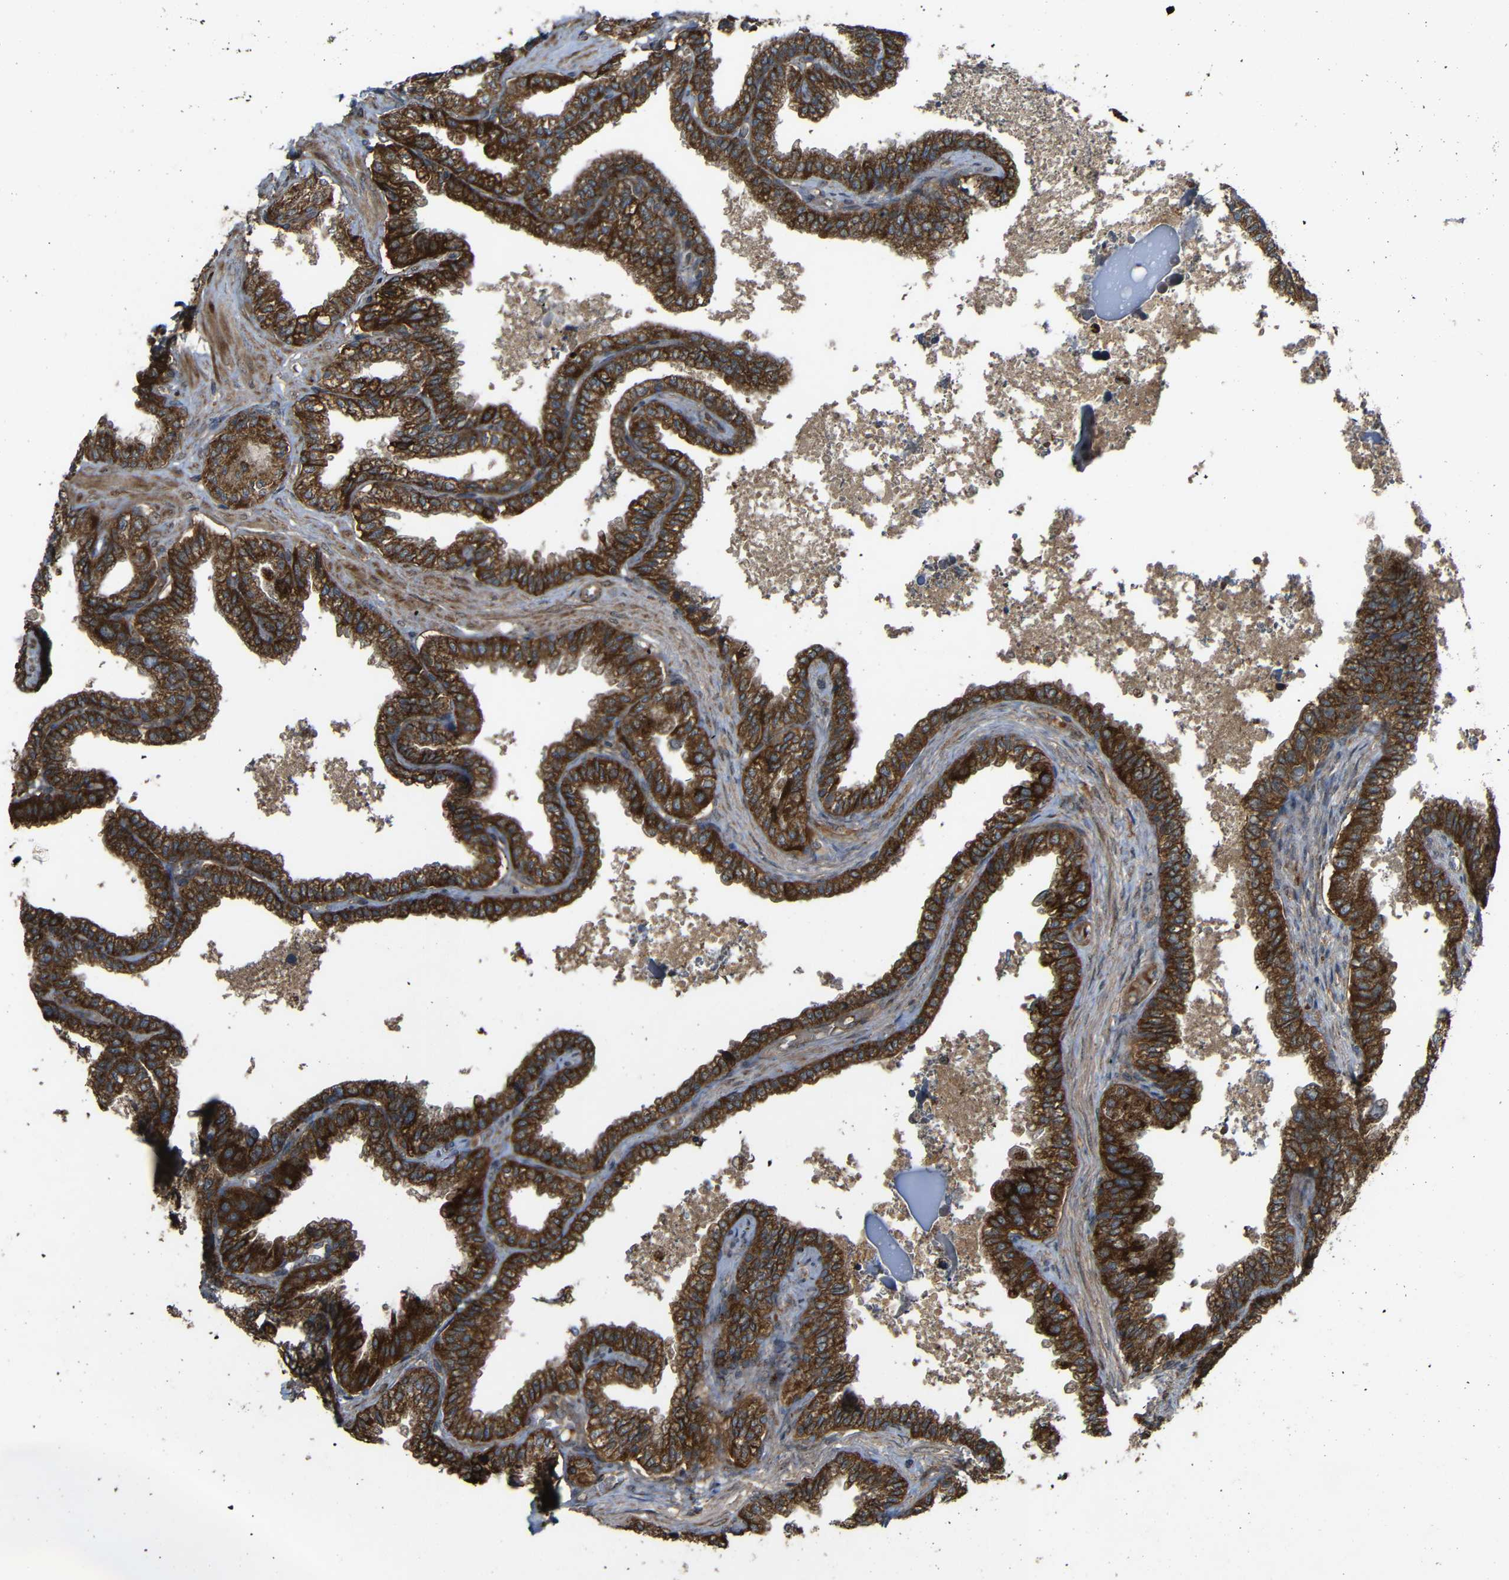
{"staining": {"intensity": "strong", "quantity": ">75%", "location": "cytoplasmic/membranous"}, "tissue": "seminal vesicle", "cell_type": "Glandular cells", "image_type": "normal", "snomed": [{"axis": "morphology", "description": "Normal tissue, NOS"}, {"axis": "topography", "description": "Seminal veicle"}], "caption": "Protein staining reveals strong cytoplasmic/membranous positivity in approximately >75% of glandular cells in benign seminal vesicle.", "gene": "C1GALT1", "patient": {"sex": "male", "age": 46}}